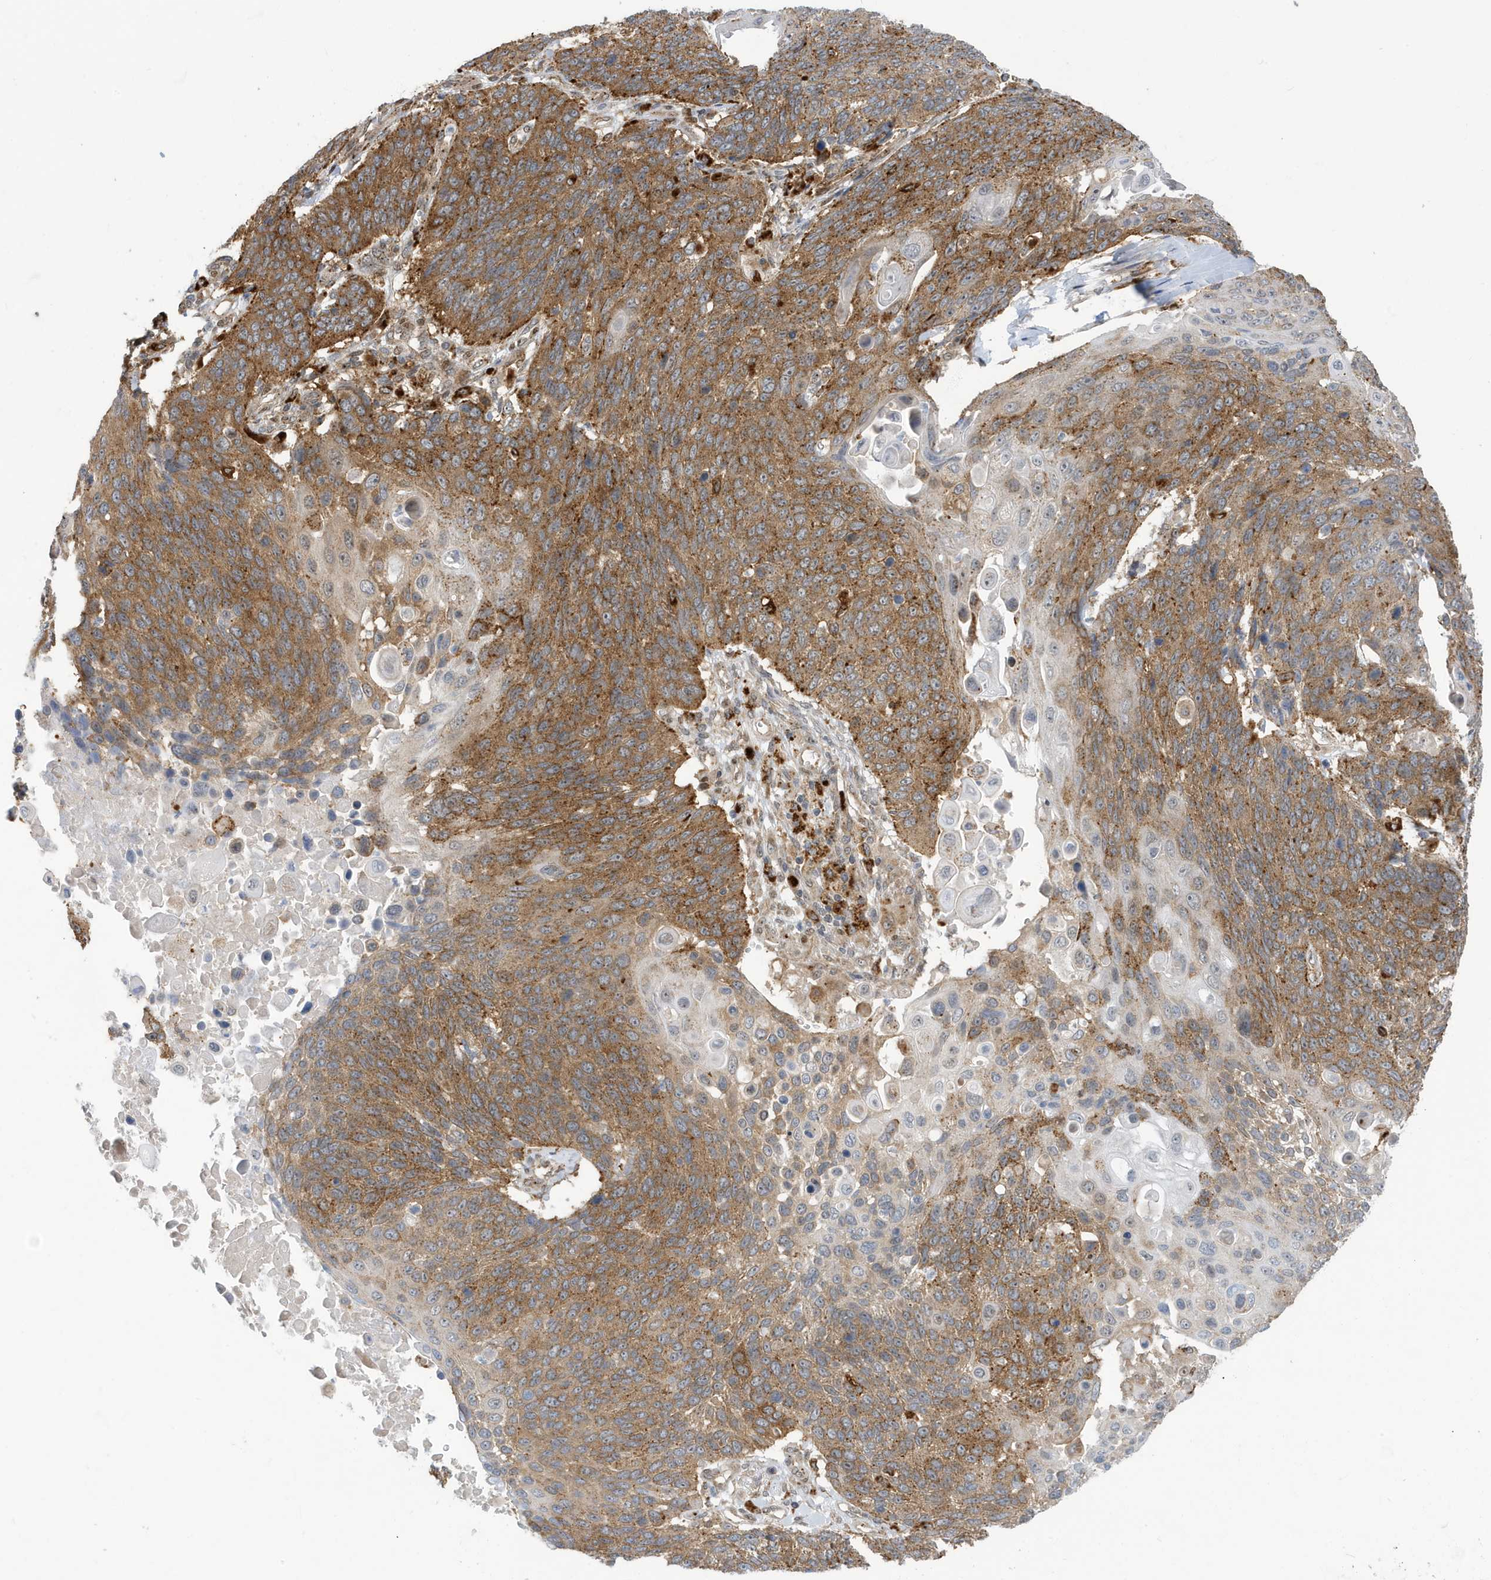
{"staining": {"intensity": "moderate", "quantity": ">75%", "location": "cytoplasmic/membranous"}, "tissue": "lung cancer", "cell_type": "Tumor cells", "image_type": "cancer", "snomed": [{"axis": "morphology", "description": "Squamous cell carcinoma, NOS"}, {"axis": "topography", "description": "Lung"}], "caption": "Lung cancer stained with immunohistochemistry shows moderate cytoplasmic/membranous staining in approximately >75% of tumor cells.", "gene": "ZNF507", "patient": {"sex": "male", "age": 66}}